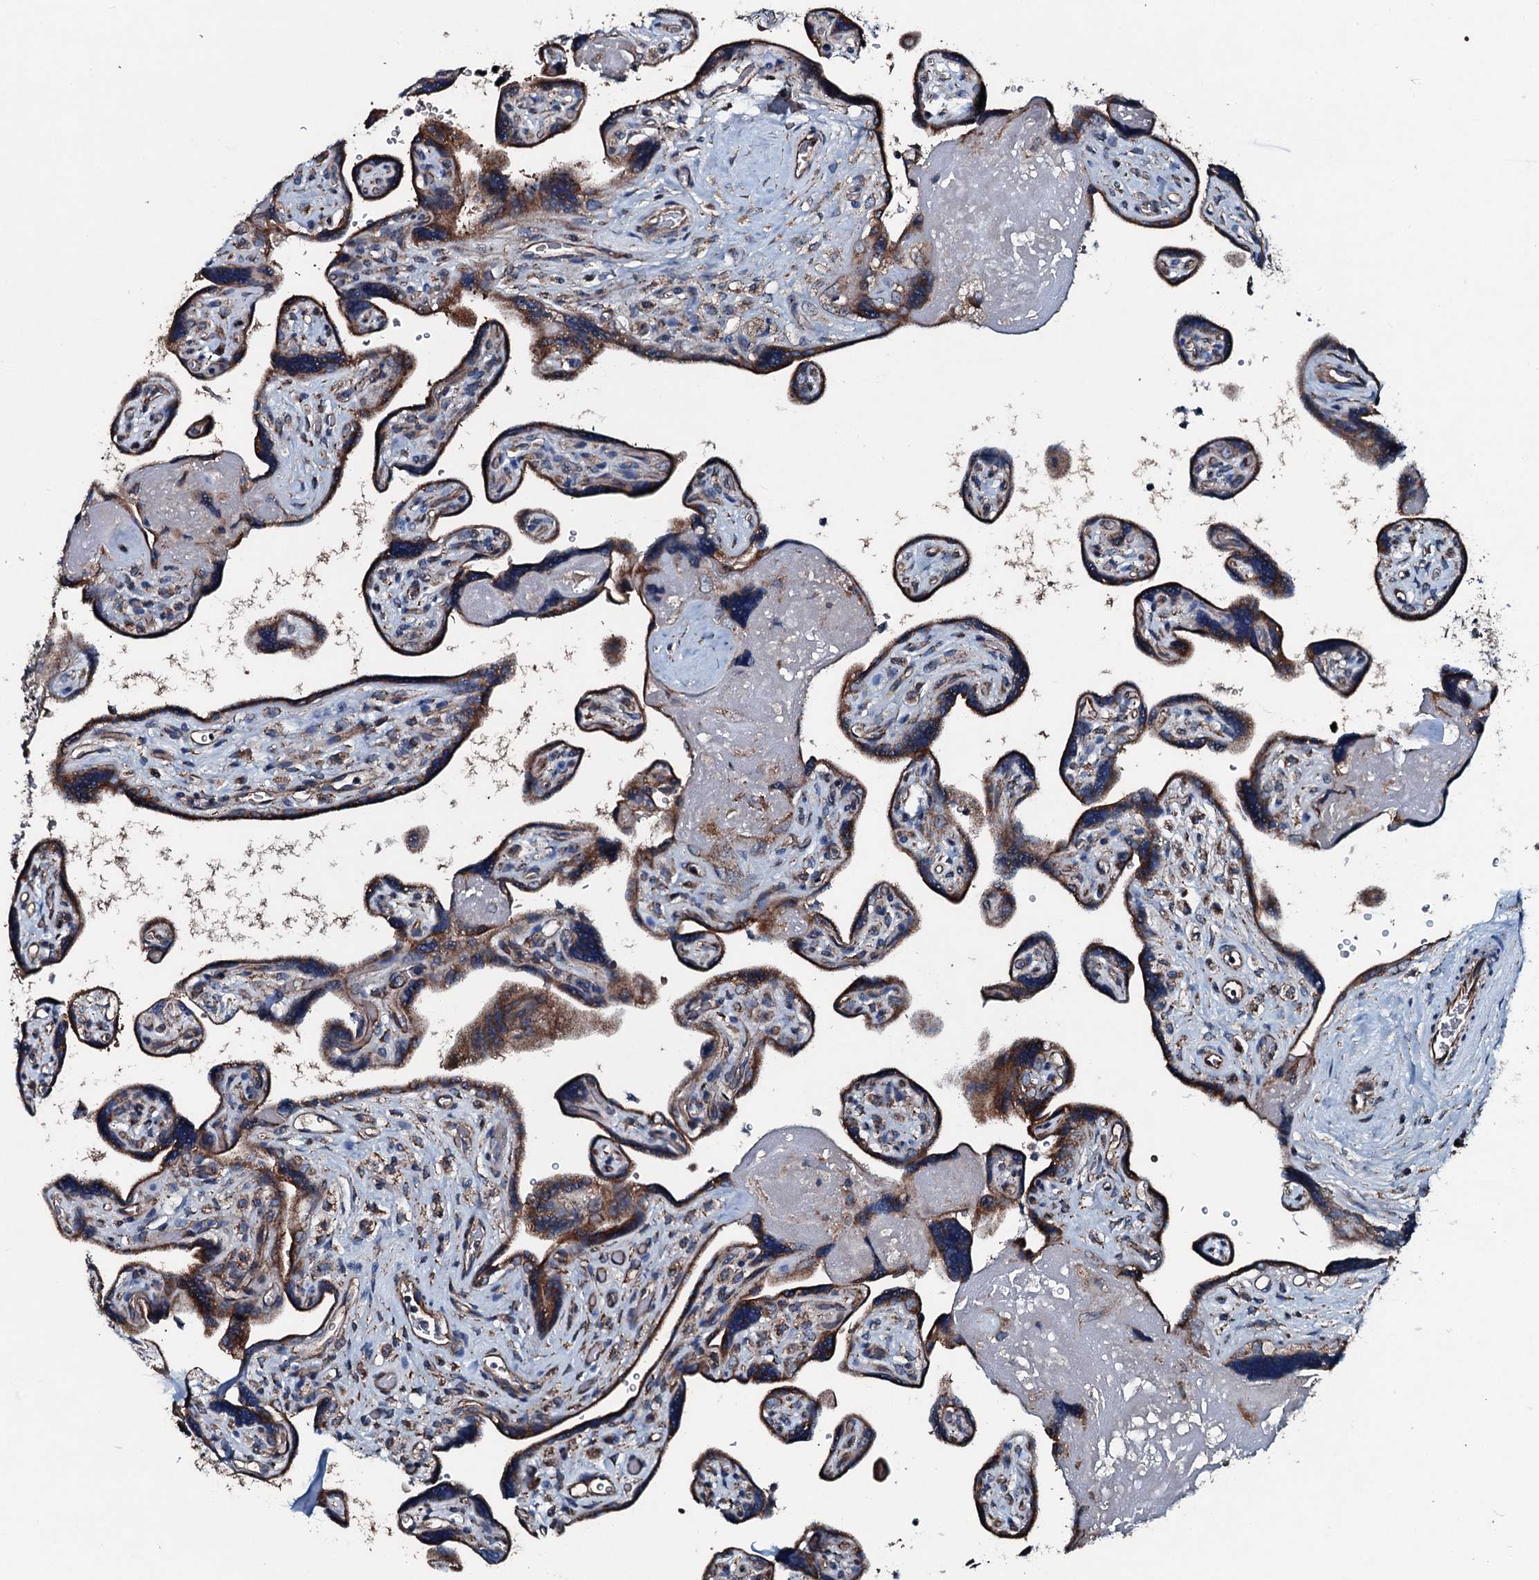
{"staining": {"intensity": "strong", "quantity": ">75%", "location": "cytoplasmic/membranous"}, "tissue": "placenta", "cell_type": "Trophoblastic cells", "image_type": "normal", "snomed": [{"axis": "morphology", "description": "Normal tissue, NOS"}, {"axis": "topography", "description": "Placenta"}], "caption": "Protein expression analysis of benign human placenta reveals strong cytoplasmic/membranous expression in about >75% of trophoblastic cells. The protein of interest is stained brown, and the nuclei are stained in blue (DAB (3,3'-diaminobenzidine) IHC with brightfield microscopy, high magnification).", "gene": "ACSS3", "patient": {"sex": "female", "age": 39}}